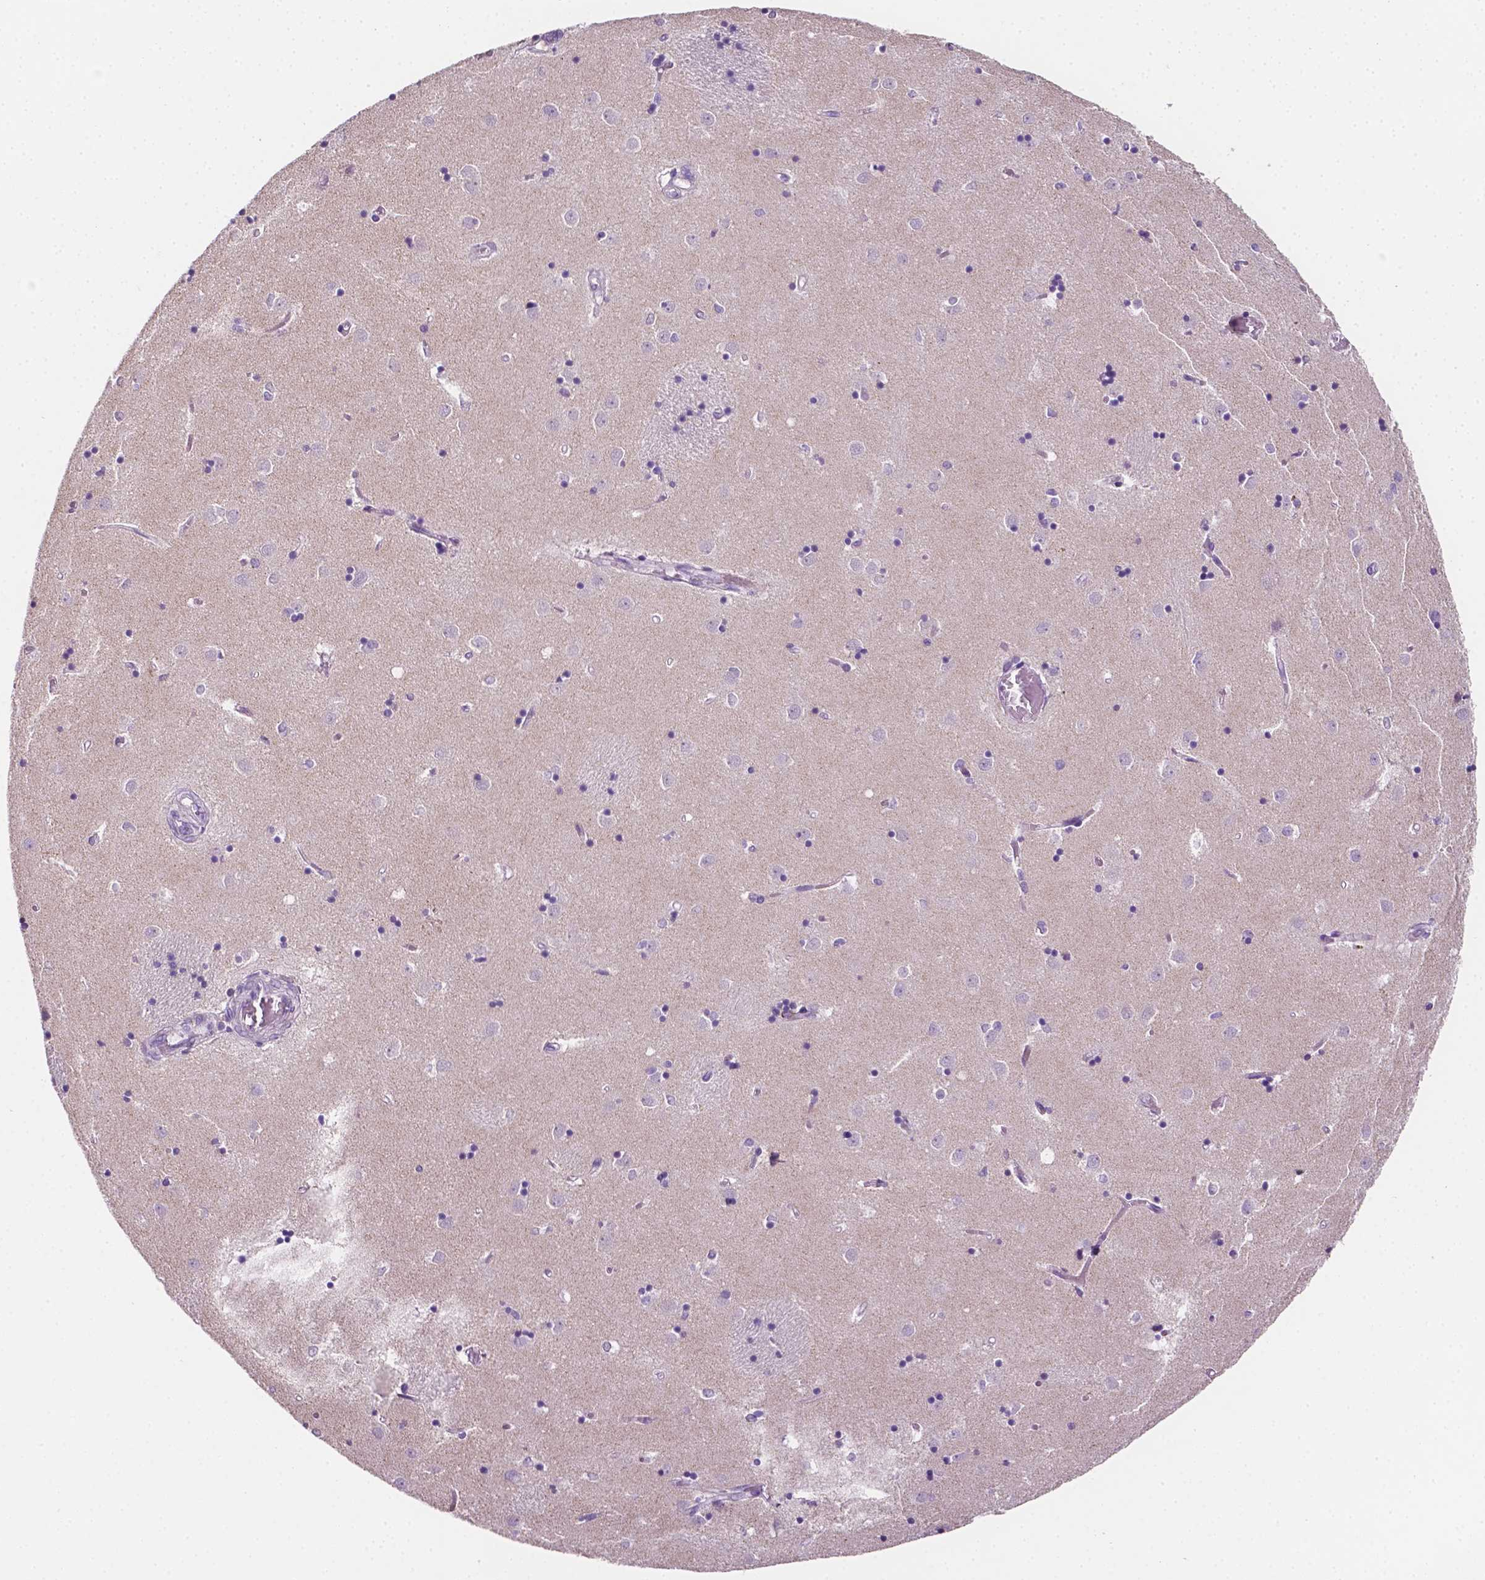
{"staining": {"intensity": "negative", "quantity": "none", "location": "none"}, "tissue": "caudate", "cell_type": "Glial cells", "image_type": "normal", "snomed": [{"axis": "morphology", "description": "Normal tissue, NOS"}, {"axis": "topography", "description": "Lateral ventricle wall"}], "caption": "A high-resolution histopathology image shows IHC staining of normal caudate, which shows no significant positivity in glial cells.", "gene": "EGFR", "patient": {"sex": "male", "age": 54}}